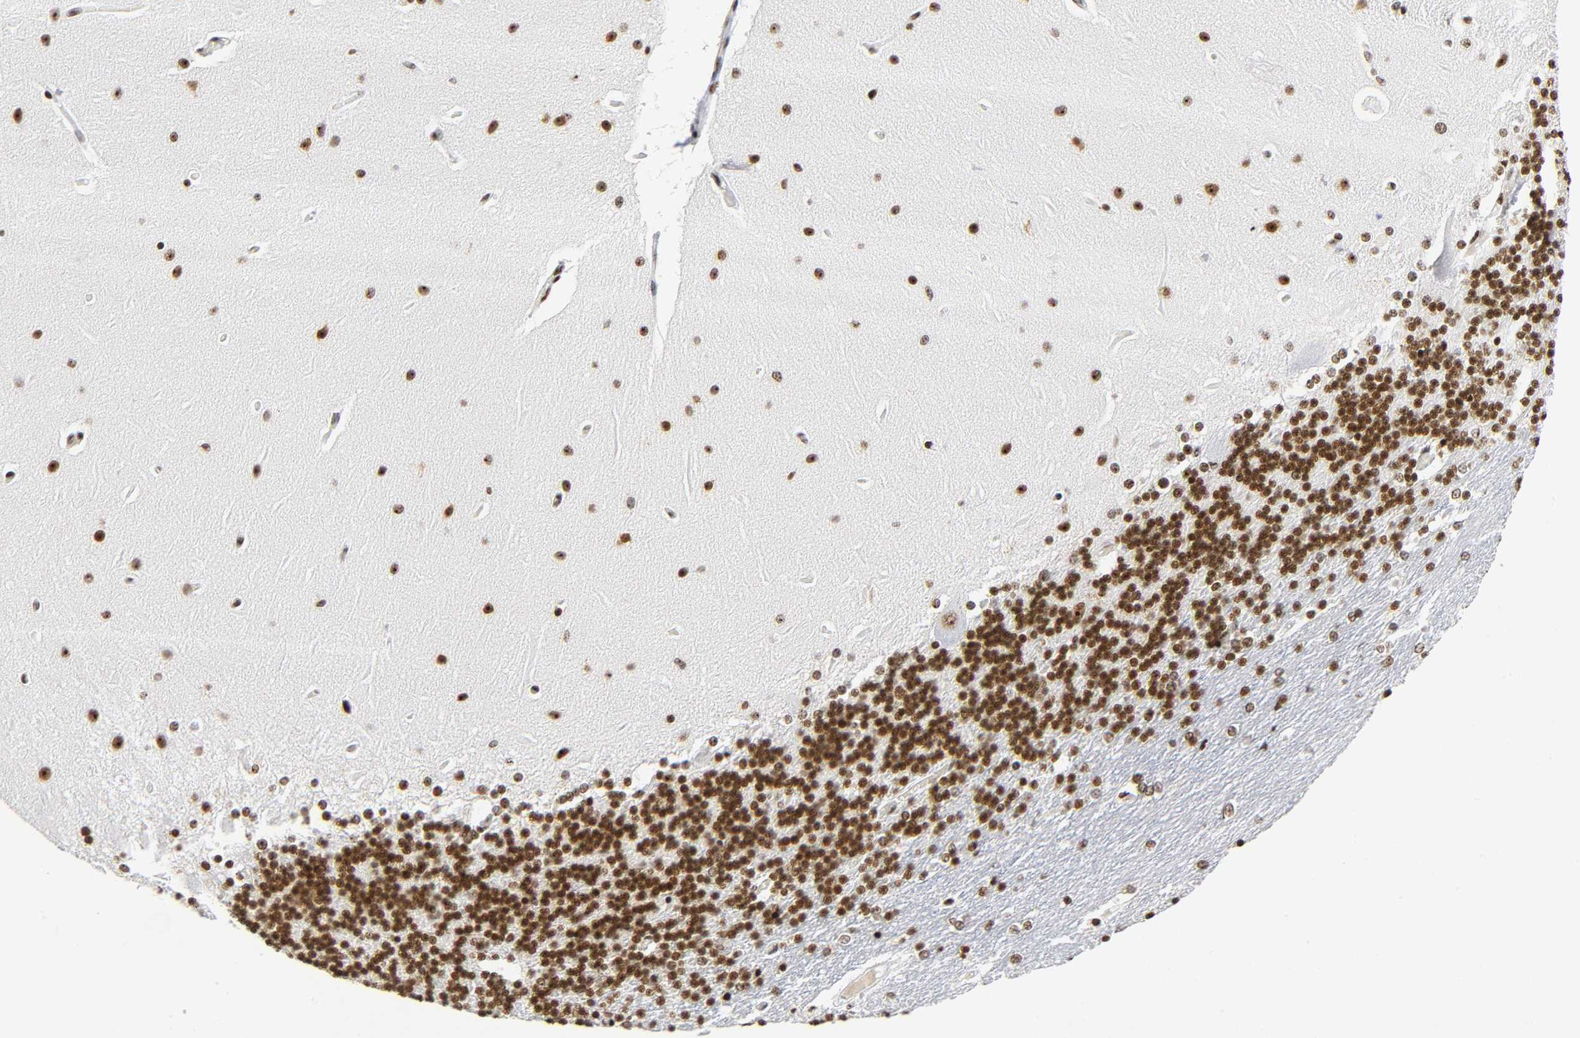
{"staining": {"intensity": "strong", "quantity": ">75%", "location": "nuclear"}, "tissue": "cerebellum", "cell_type": "Cells in granular layer", "image_type": "normal", "snomed": [{"axis": "morphology", "description": "Normal tissue, NOS"}, {"axis": "topography", "description": "Cerebellum"}], "caption": "Human cerebellum stained with a brown dye demonstrates strong nuclear positive positivity in approximately >75% of cells in granular layer.", "gene": "UBTF", "patient": {"sex": "female", "age": 54}}